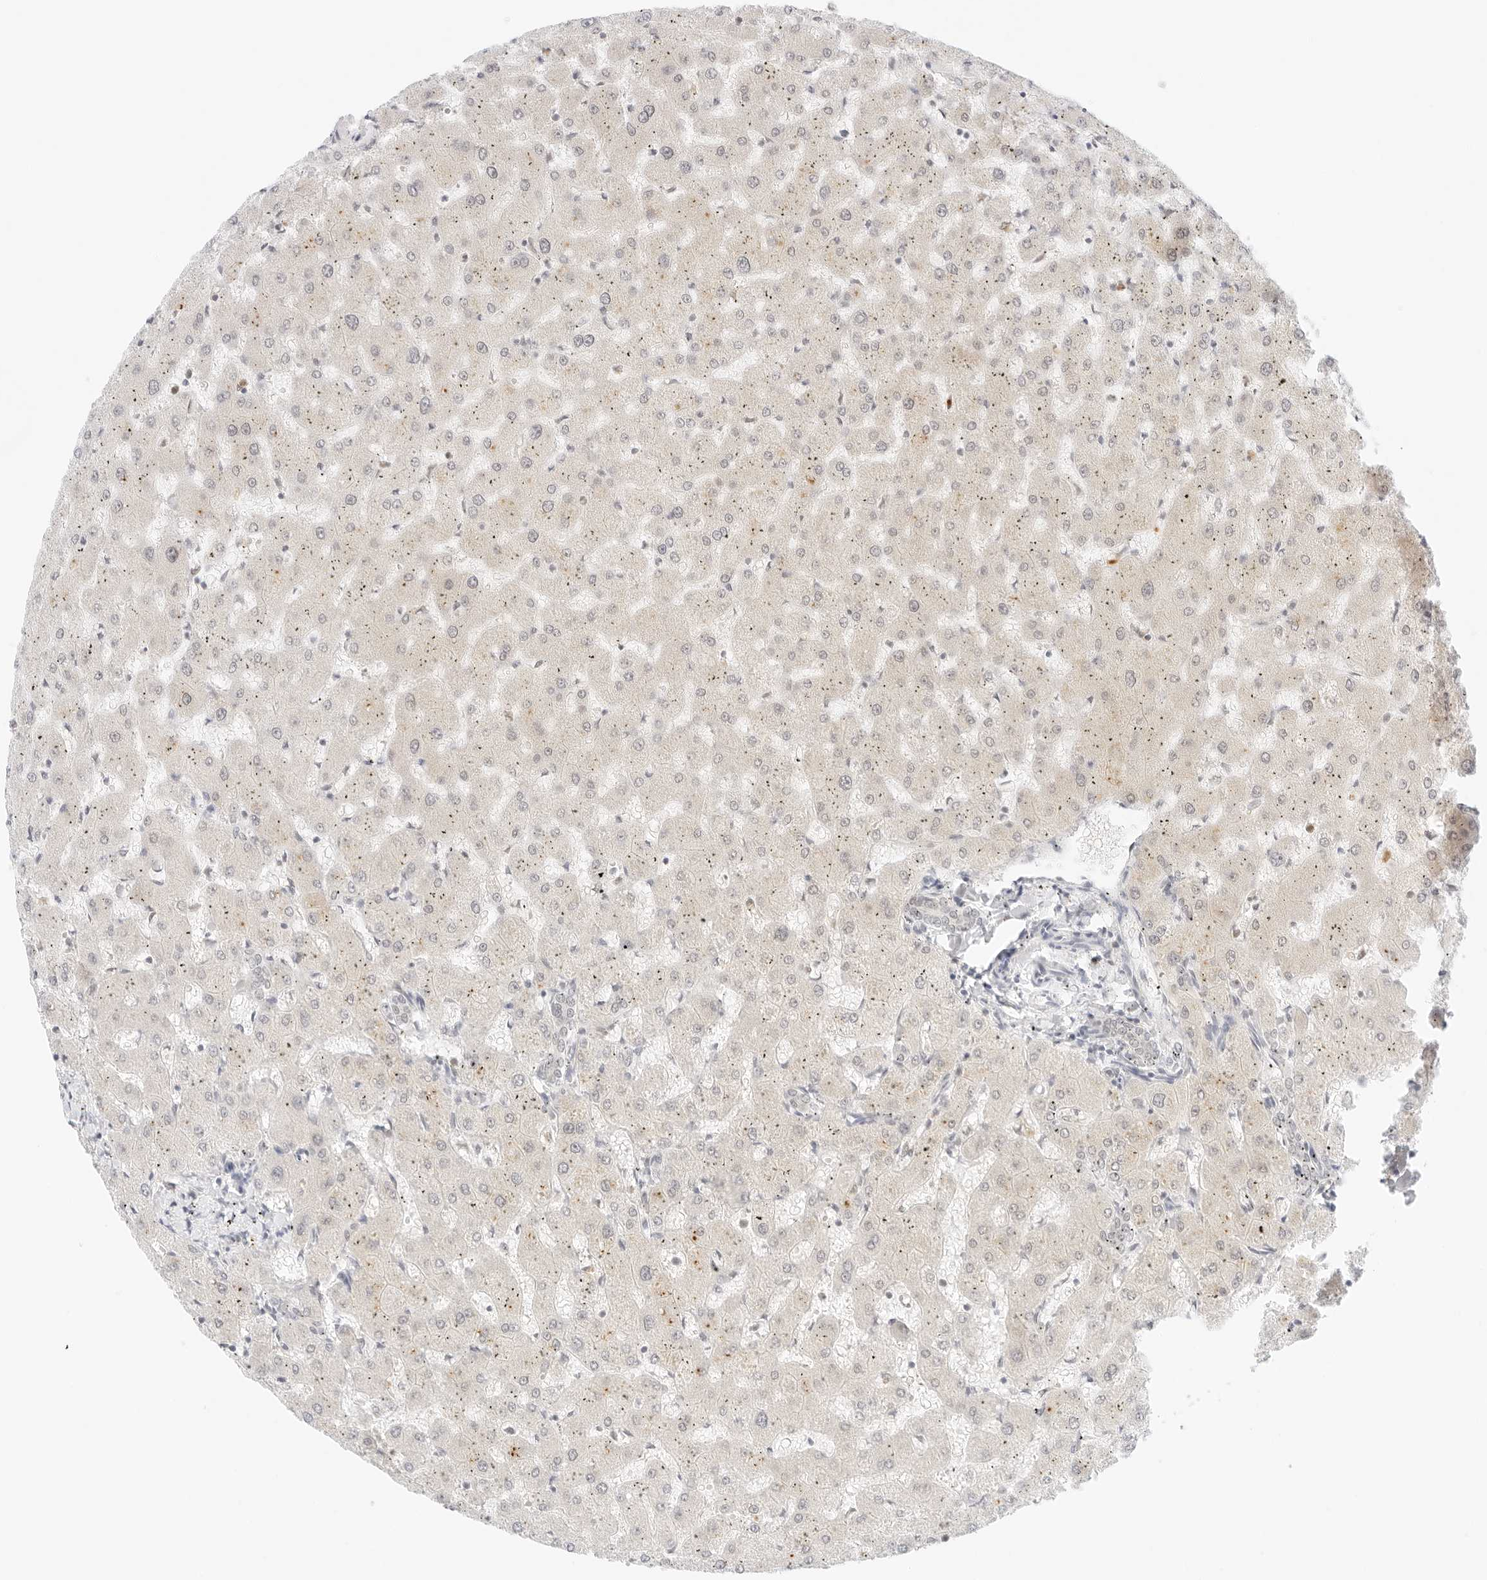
{"staining": {"intensity": "negative", "quantity": "none", "location": "none"}, "tissue": "liver", "cell_type": "Cholangiocytes", "image_type": "normal", "snomed": [{"axis": "morphology", "description": "Normal tissue, NOS"}, {"axis": "topography", "description": "Liver"}], "caption": "High power microscopy photomicrograph of an immunohistochemistry photomicrograph of unremarkable liver, revealing no significant positivity in cholangiocytes.", "gene": "POLR3C", "patient": {"sex": "female", "age": 63}}